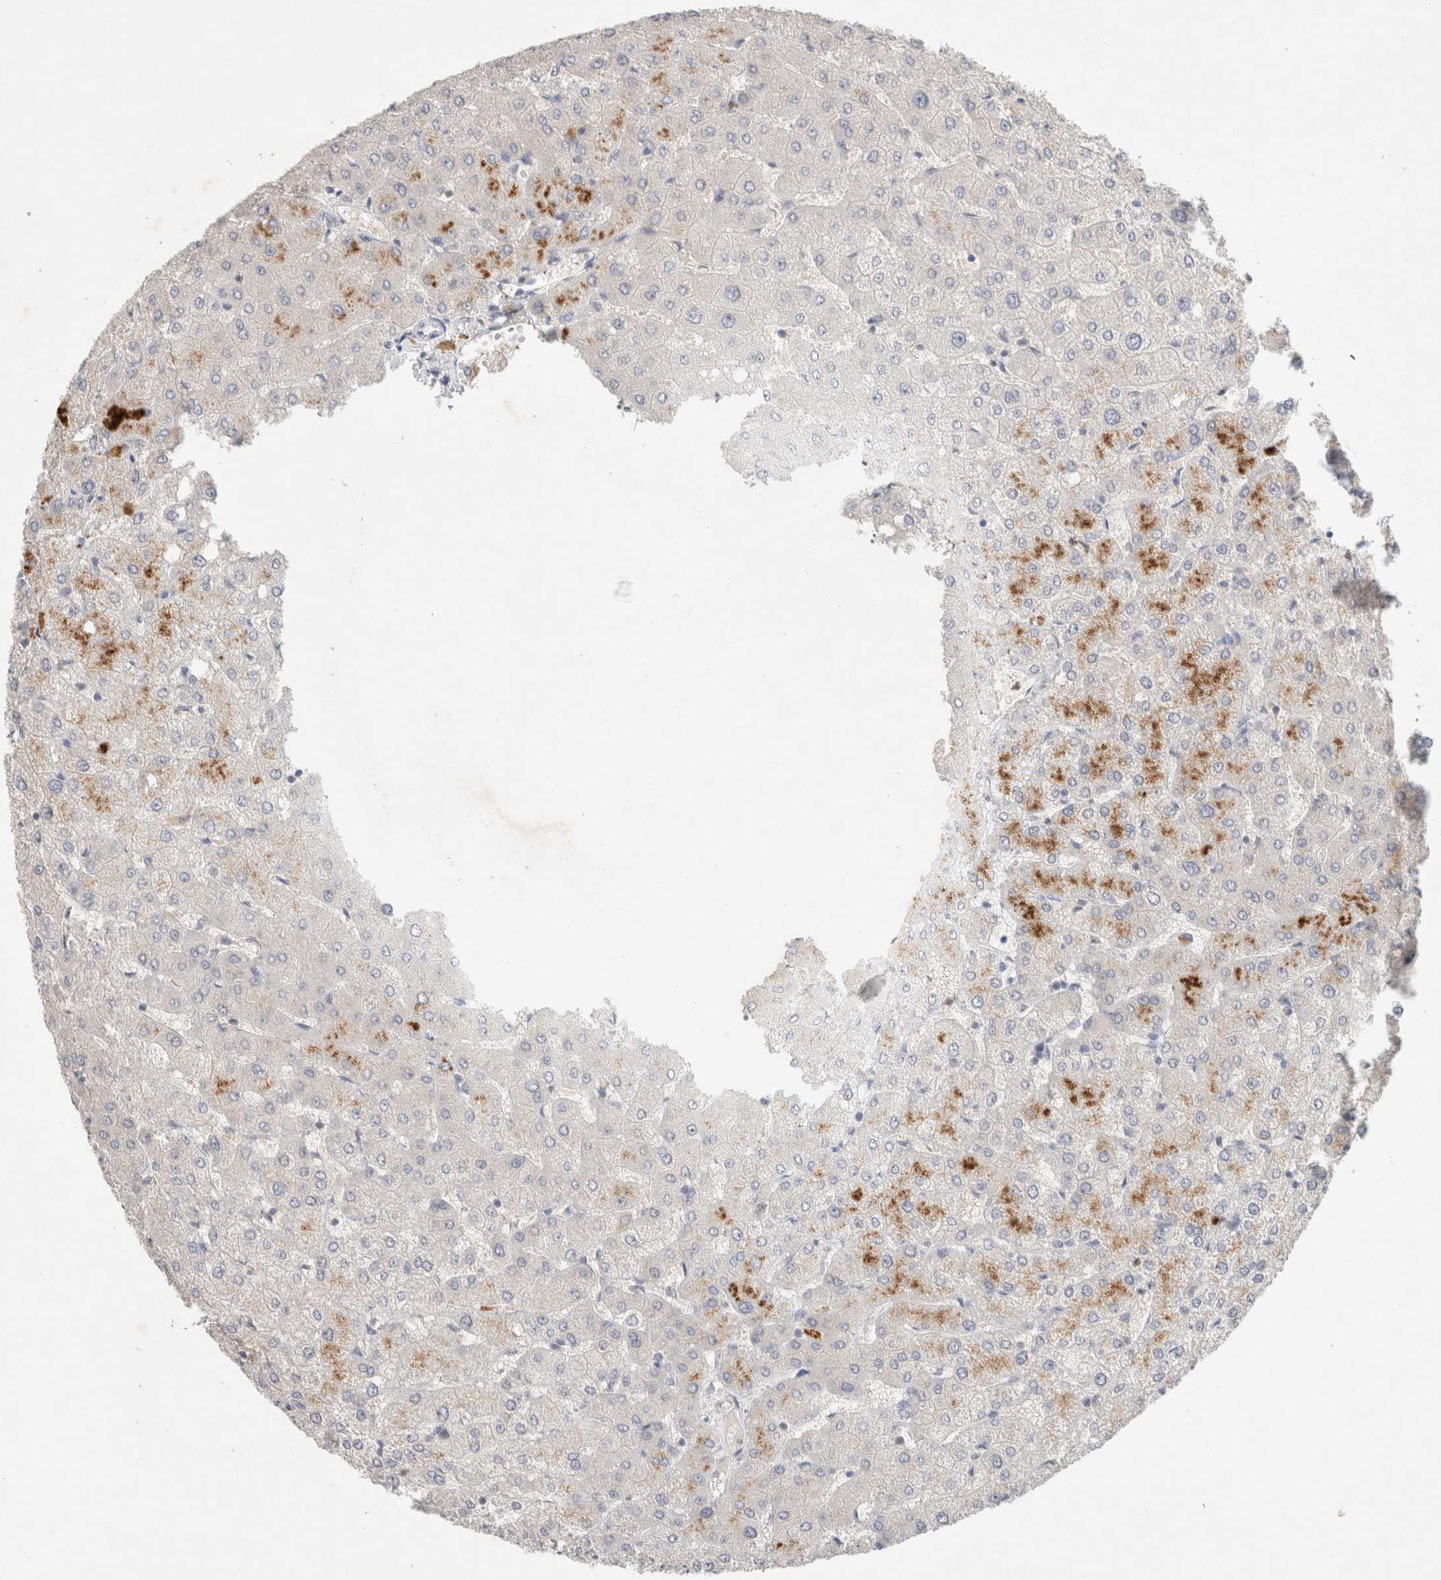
{"staining": {"intensity": "negative", "quantity": "none", "location": "none"}, "tissue": "liver", "cell_type": "Cholangiocytes", "image_type": "normal", "snomed": [{"axis": "morphology", "description": "Normal tissue, NOS"}, {"axis": "topography", "description": "Liver"}], "caption": "Protein analysis of normal liver exhibits no significant positivity in cholangiocytes. The staining is performed using DAB brown chromogen with nuclei counter-stained in using hematoxylin.", "gene": "MPP2", "patient": {"sex": "female", "age": 54}}